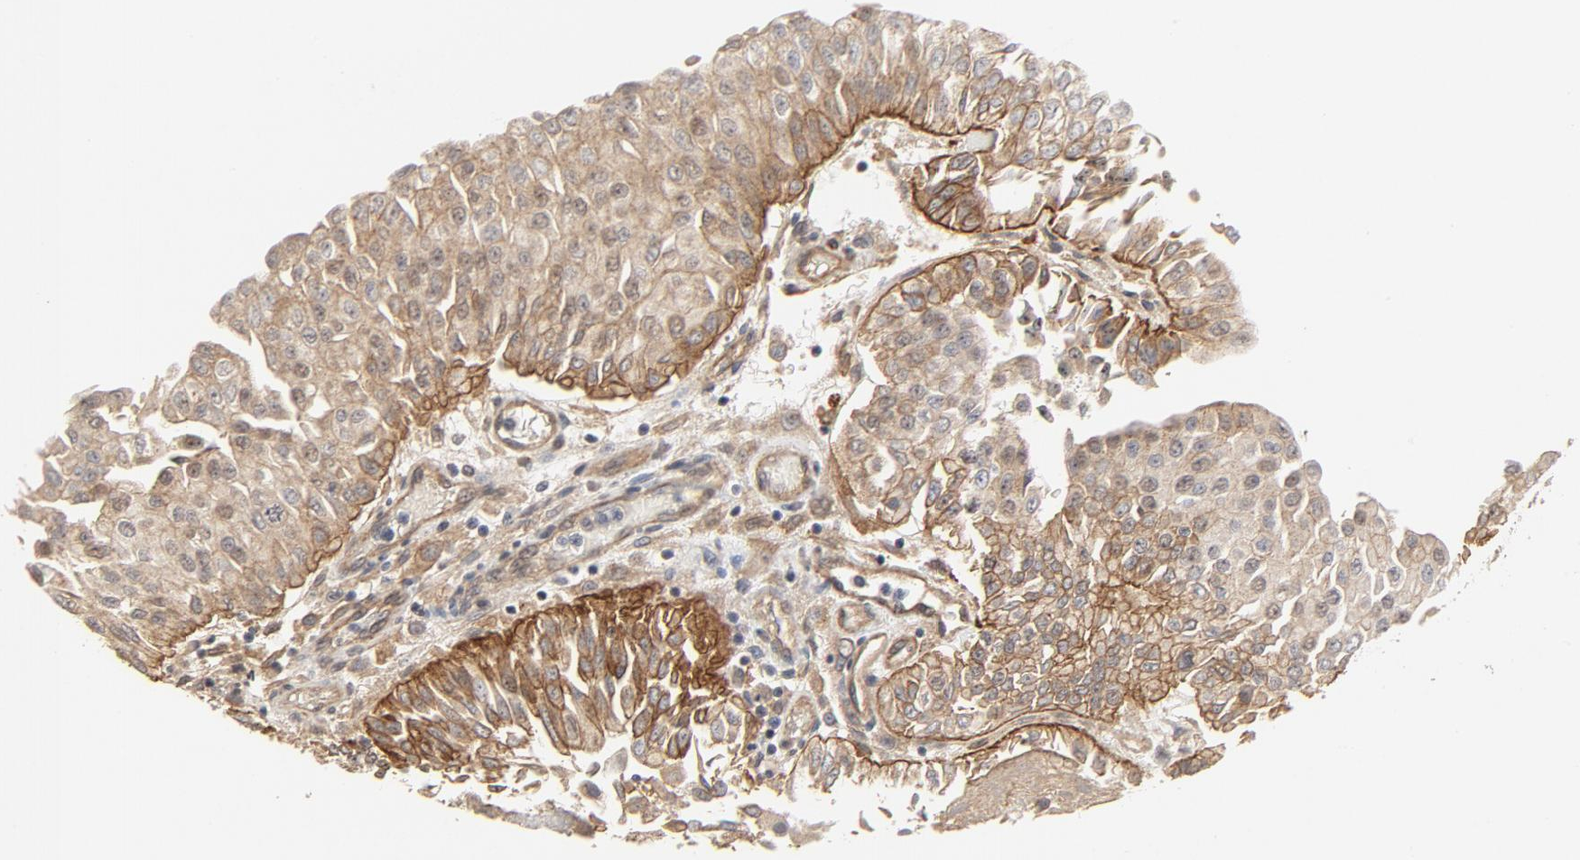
{"staining": {"intensity": "moderate", "quantity": ">75%", "location": "cytoplasmic/membranous"}, "tissue": "urothelial cancer", "cell_type": "Tumor cells", "image_type": "cancer", "snomed": [{"axis": "morphology", "description": "Urothelial carcinoma, Low grade"}, {"axis": "topography", "description": "Urinary bladder"}], "caption": "Protein staining of low-grade urothelial carcinoma tissue reveals moderate cytoplasmic/membranous staining in approximately >75% of tumor cells.", "gene": "IL3RA", "patient": {"sex": "male", "age": 86}}